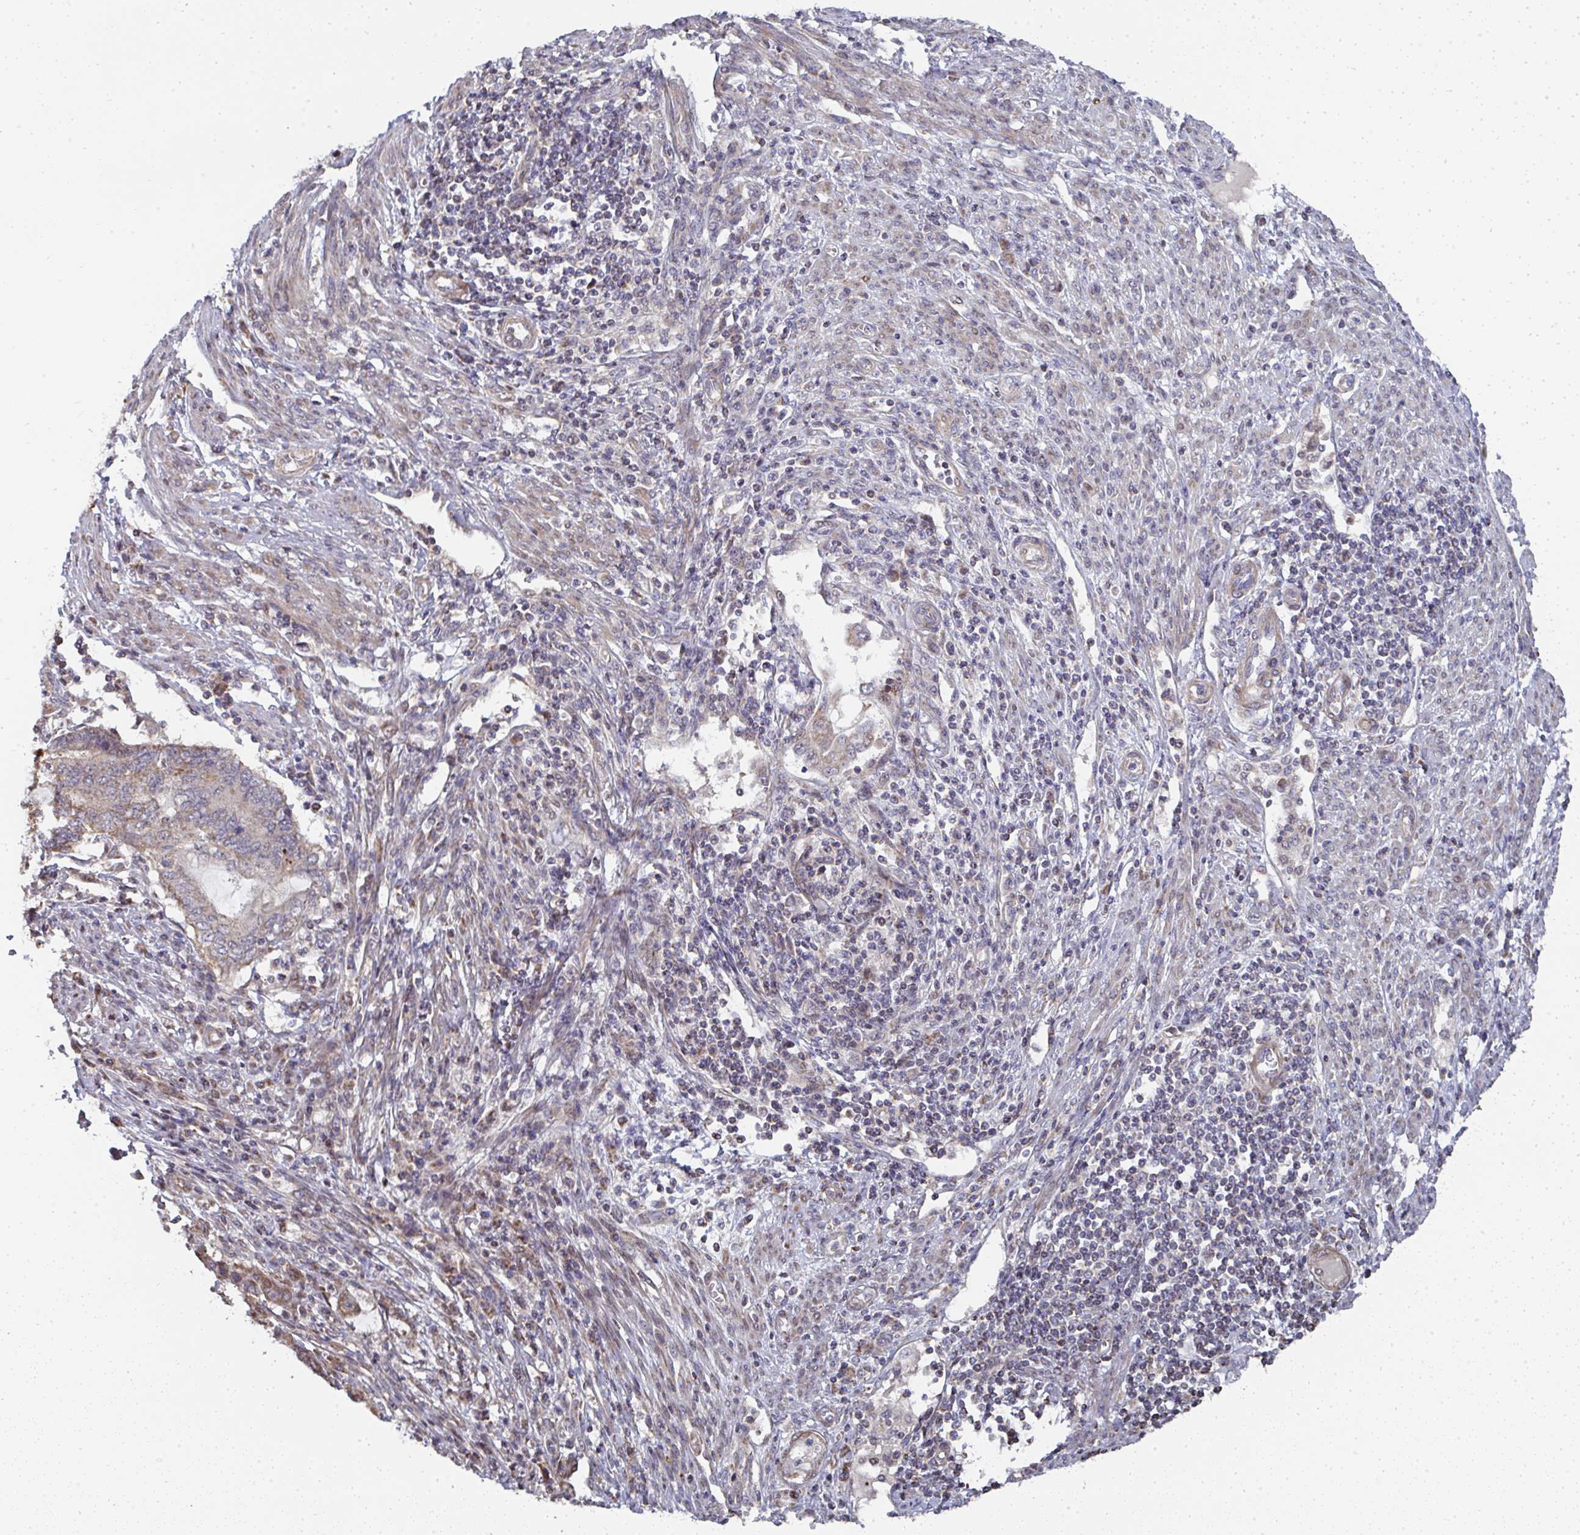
{"staining": {"intensity": "moderate", "quantity": "<25%", "location": "cytoplasmic/membranous"}, "tissue": "endometrial cancer", "cell_type": "Tumor cells", "image_type": "cancer", "snomed": [{"axis": "morphology", "description": "Adenocarcinoma, NOS"}, {"axis": "topography", "description": "Uterus"}, {"axis": "topography", "description": "Endometrium"}], "caption": "A high-resolution micrograph shows immunohistochemistry staining of endometrial adenocarcinoma, which displays moderate cytoplasmic/membranous staining in approximately <25% of tumor cells. The protein of interest is stained brown, and the nuclei are stained in blue (DAB (3,3'-diaminobenzidine) IHC with brightfield microscopy, high magnification).", "gene": "AGTPBP1", "patient": {"sex": "female", "age": 70}}